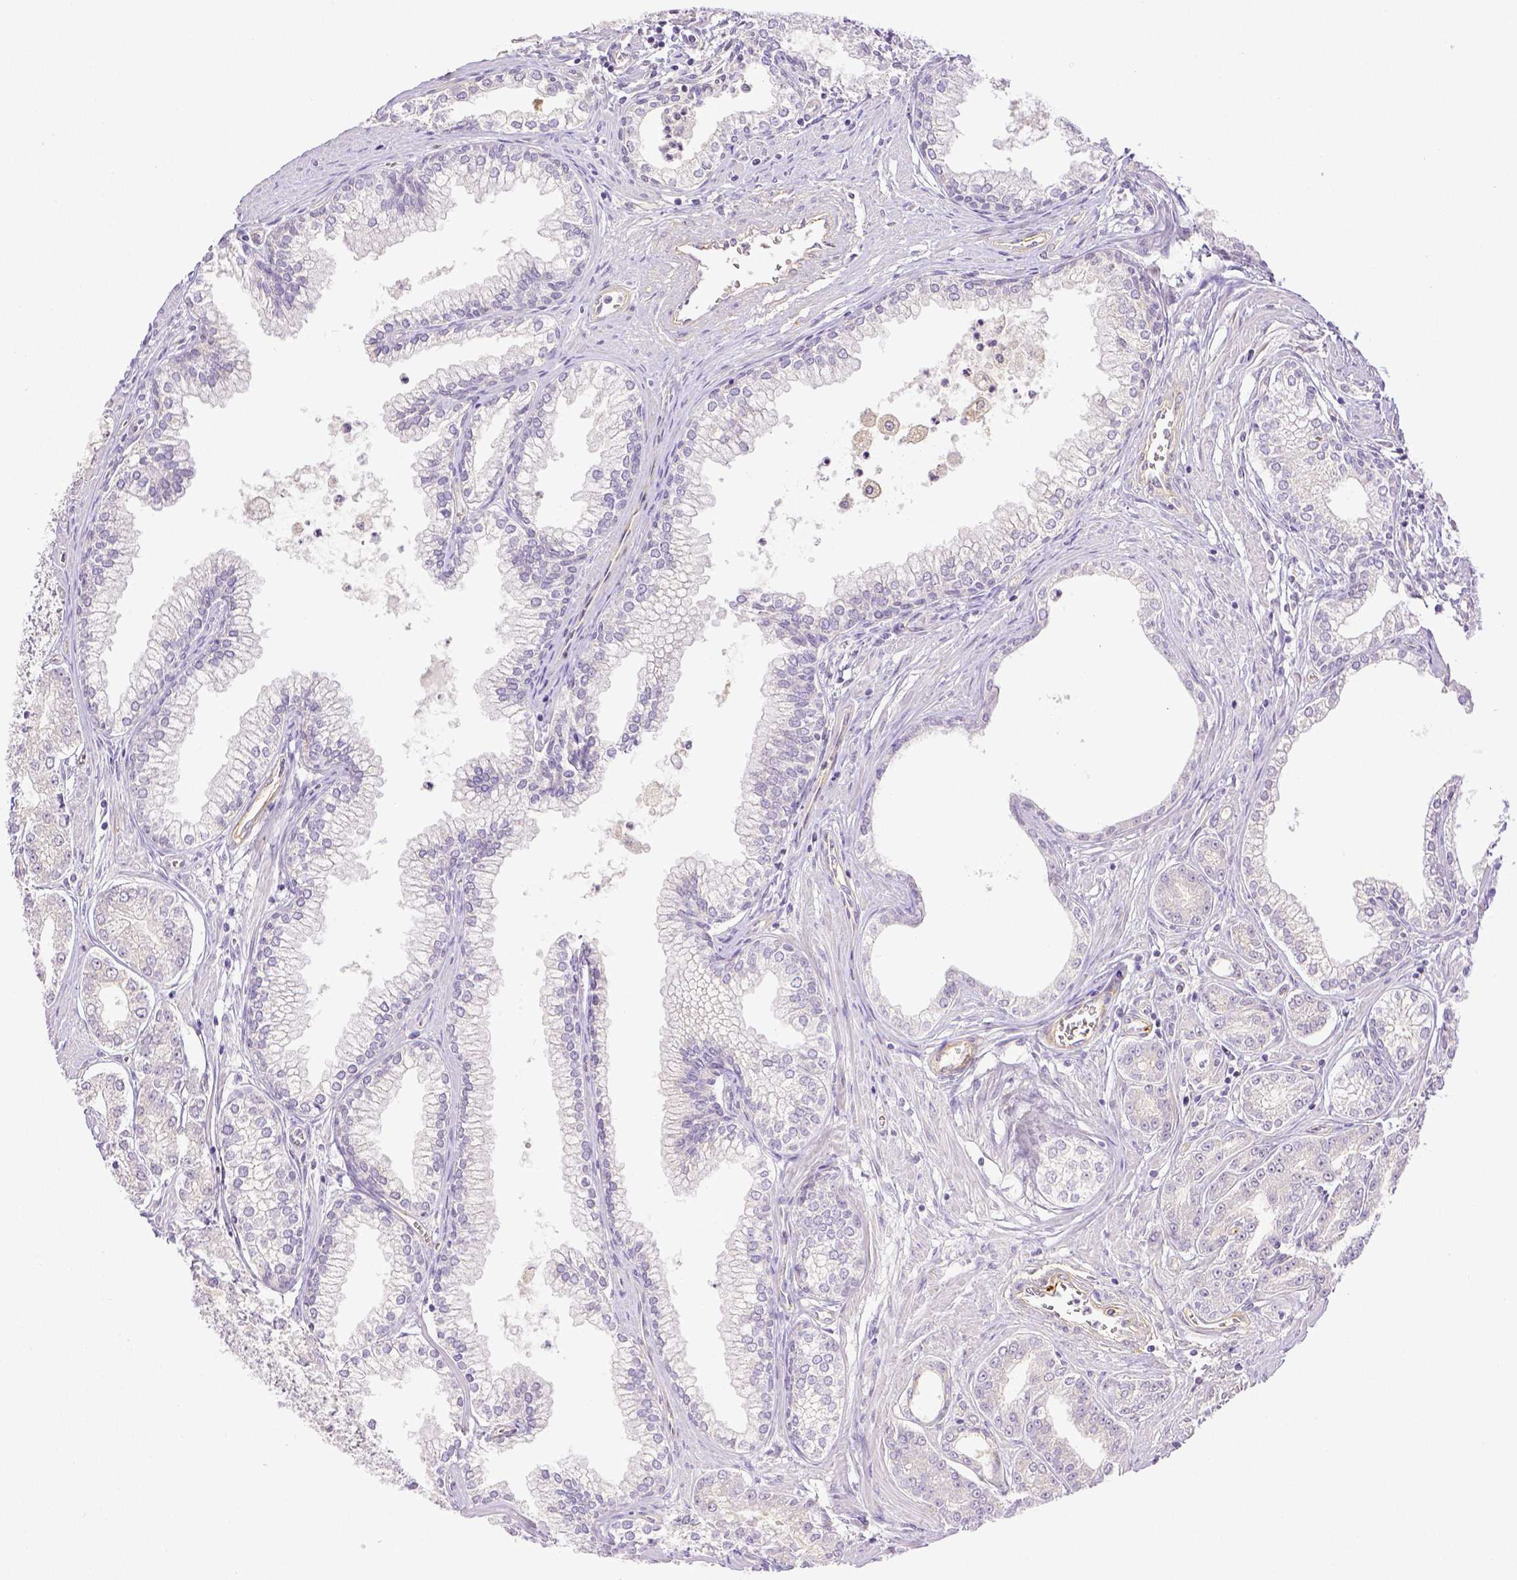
{"staining": {"intensity": "negative", "quantity": "none", "location": "none"}, "tissue": "prostate cancer", "cell_type": "Tumor cells", "image_type": "cancer", "snomed": [{"axis": "morphology", "description": "Adenocarcinoma, NOS"}, {"axis": "topography", "description": "Prostate"}], "caption": "This micrograph is of prostate cancer (adenocarcinoma) stained with immunohistochemistry to label a protein in brown with the nuclei are counter-stained blue. There is no positivity in tumor cells. The staining is performed using DAB brown chromogen with nuclei counter-stained in using hematoxylin.", "gene": "THY1", "patient": {"sex": "male", "age": 71}}